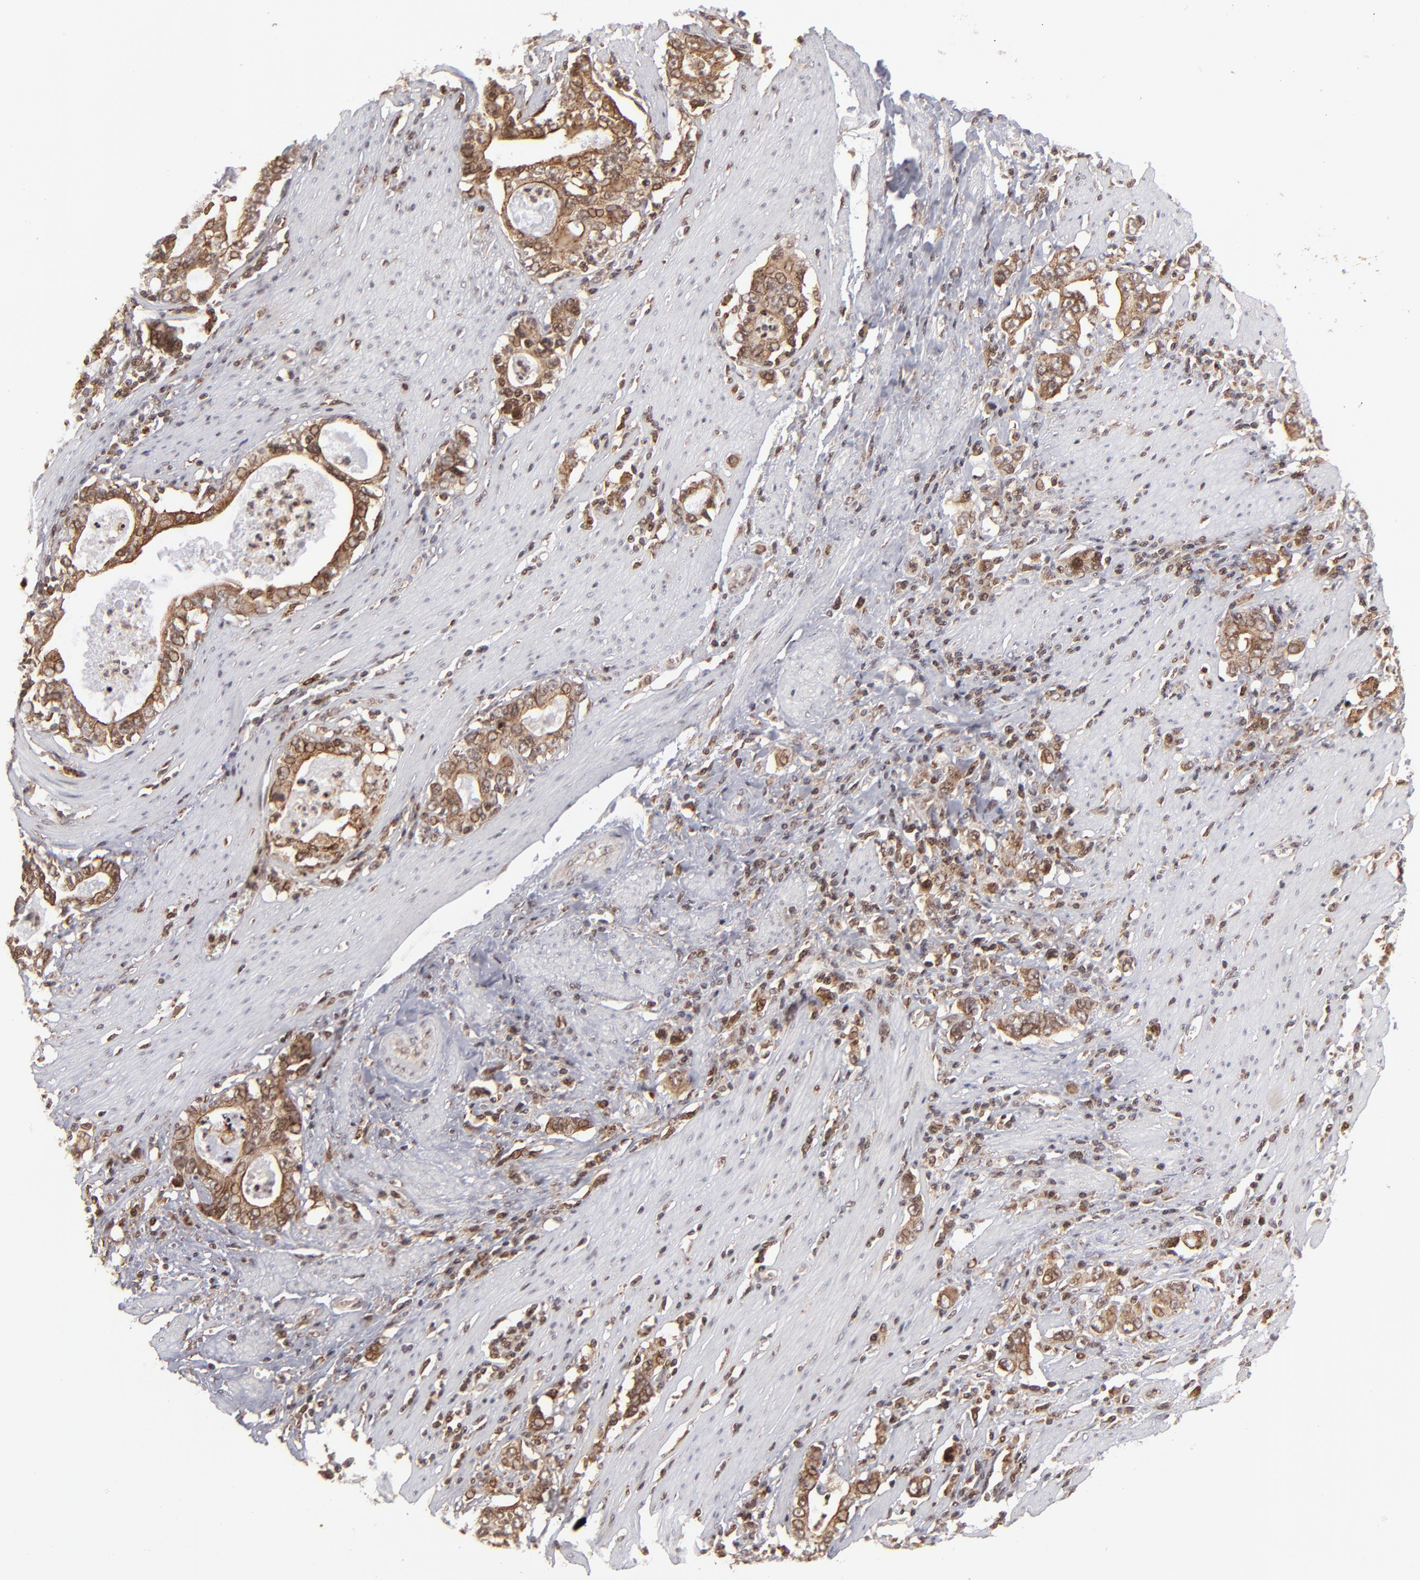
{"staining": {"intensity": "strong", "quantity": ">75%", "location": "cytoplasmic/membranous,nuclear"}, "tissue": "stomach cancer", "cell_type": "Tumor cells", "image_type": "cancer", "snomed": [{"axis": "morphology", "description": "Adenocarcinoma, NOS"}, {"axis": "topography", "description": "Stomach, lower"}], "caption": "Immunohistochemical staining of human stomach cancer (adenocarcinoma) demonstrates strong cytoplasmic/membranous and nuclear protein positivity in approximately >75% of tumor cells. (DAB (3,3'-diaminobenzidine) IHC, brown staining for protein, blue staining for nuclei).", "gene": "RGS6", "patient": {"sex": "female", "age": 72}}